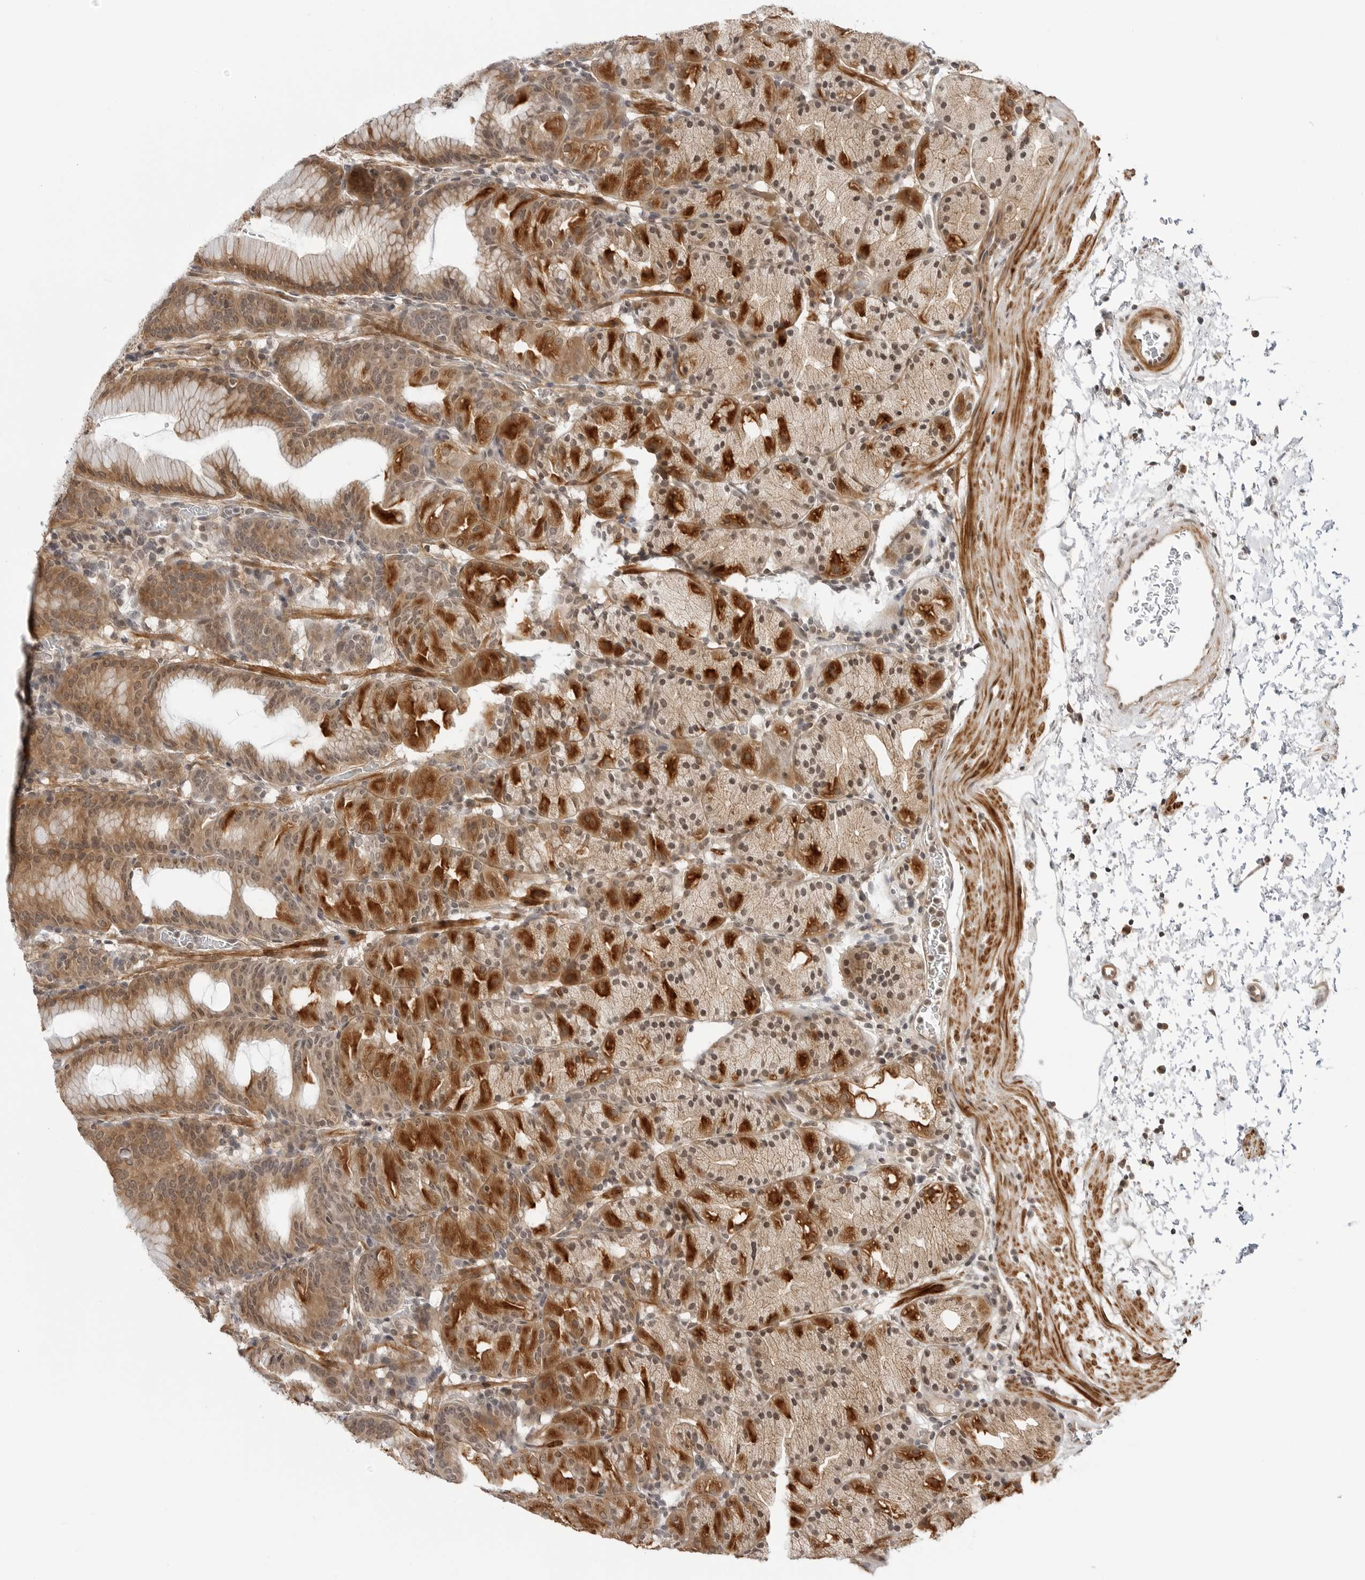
{"staining": {"intensity": "strong", "quantity": "25%-75%", "location": "cytoplasmic/membranous,nuclear"}, "tissue": "stomach", "cell_type": "Glandular cells", "image_type": "normal", "snomed": [{"axis": "morphology", "description": "Normal tissue, NOS"}, {"axis": "topography", "description": "Stomach, upper"}], "caption": "Immunohistochemical staining of benign stomach displays 25%-75% levels of strong cytoplasmic/membranous,nuclear protein staining in about 25%-75% of glandular cells. Ihc stains the protein in brown and the nuclei are stained blue.", "gene": "MAP2K5", "patient": {"sex": "male", "age": 48}}